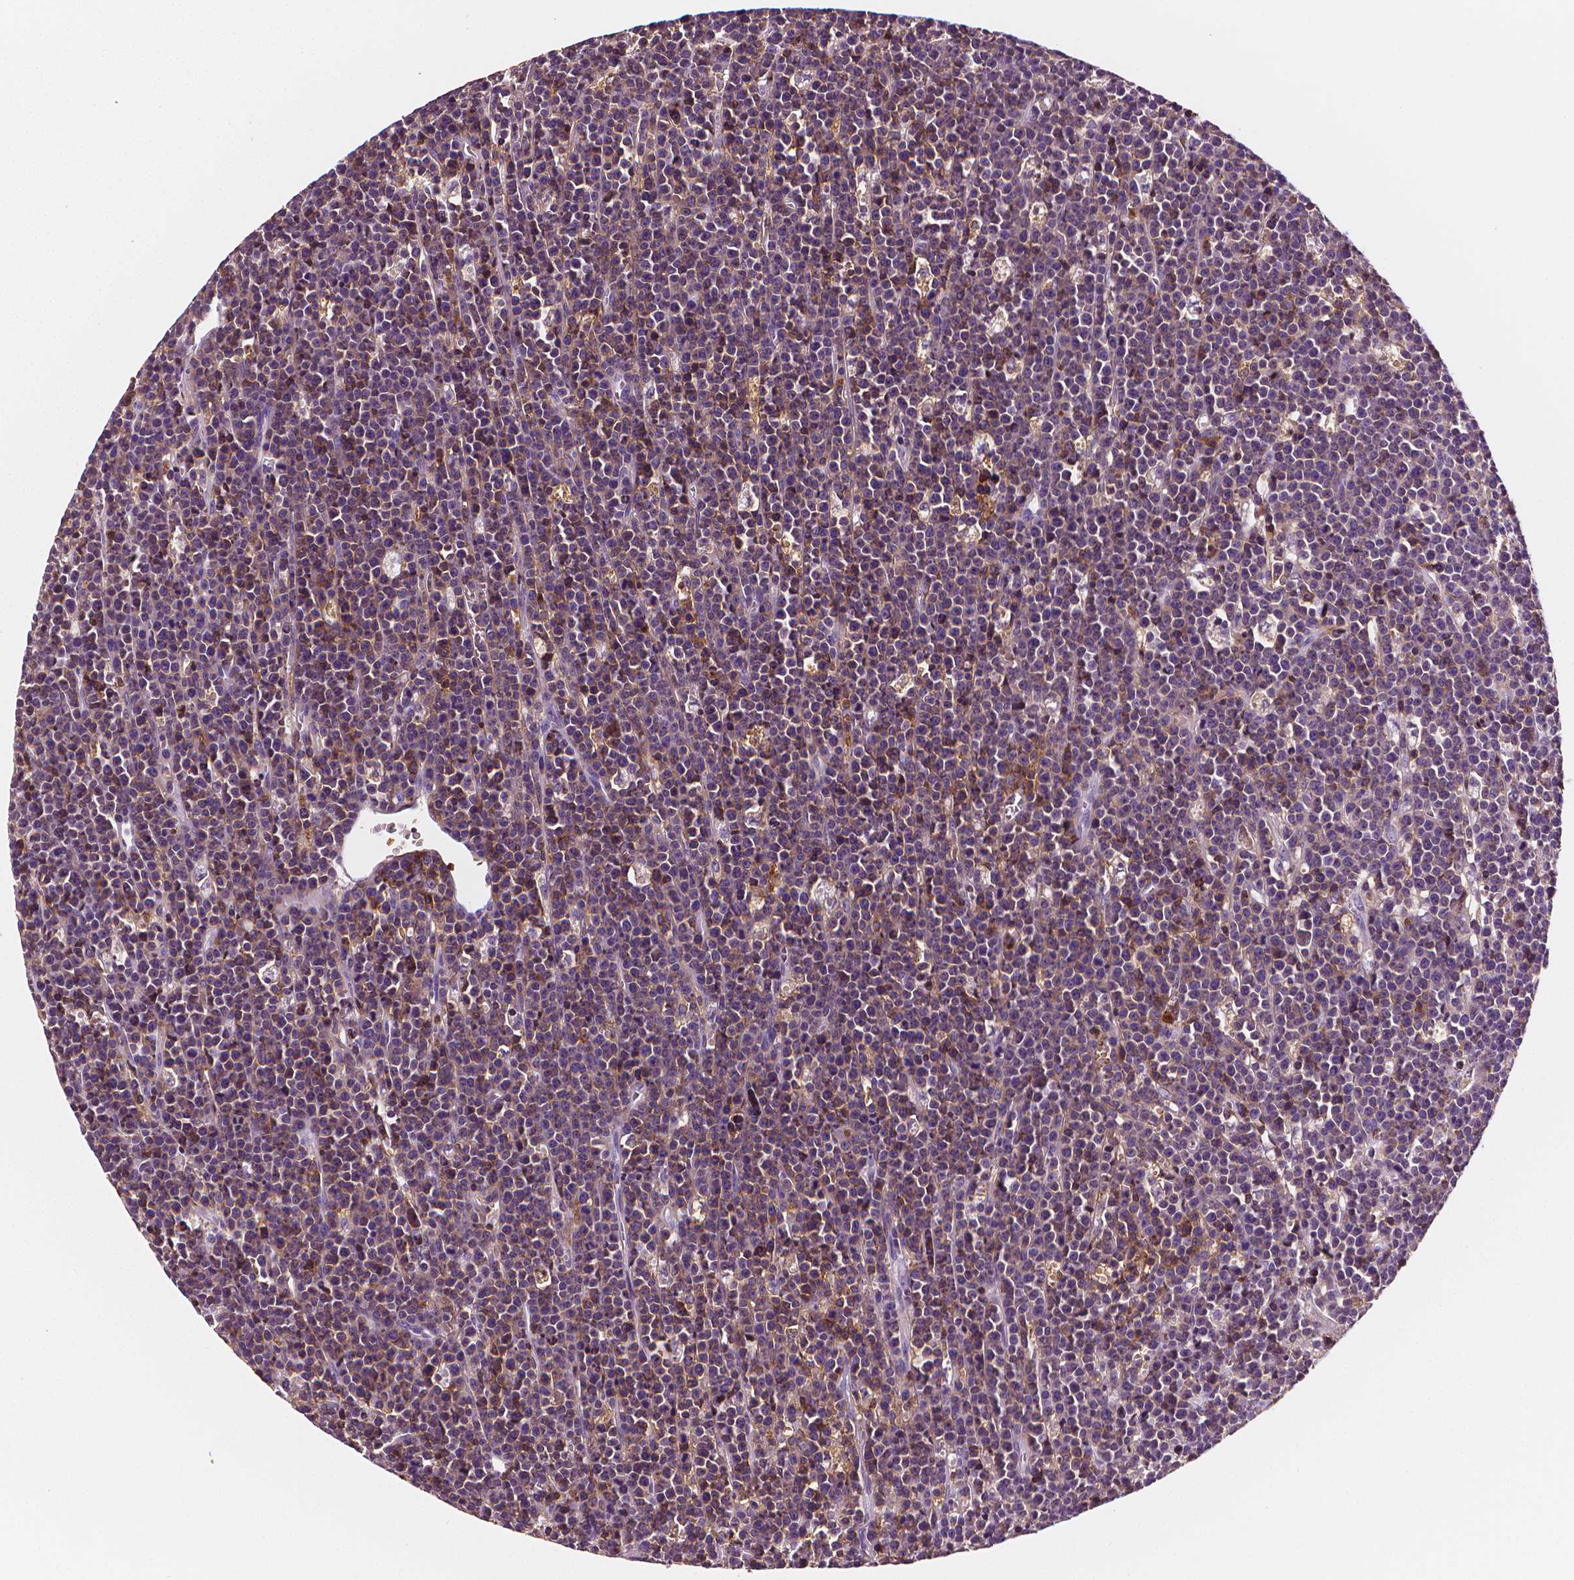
{"staining": {"intensity": "moderate", "quantity": "25%-75%", "location": "cytoplasmic/membranous"}, "tissue": "lymphoma", "cell_type": "Tumor cells", "image_type": "cancer", "snomed": [{"axis": "morphology", "description": "Malignant lymphoma, non-Hodgkin's type, High grade"}, {"axis": "topography", "description": "Ovary"}], "caption": "An immunohistochemistry (IHC) image of tumor tissue is shown. Protein staining in brown shows moderate cytoplasmic/membranous positivity in malignant lymphoma, non-Hodgkin's type (high-grade) within tumor cells. (brown staining indicates protein expression, while blue staining denotes nuclei).", "gene": "PTPRC", "patient": {"sex": "female", "age": 56}}